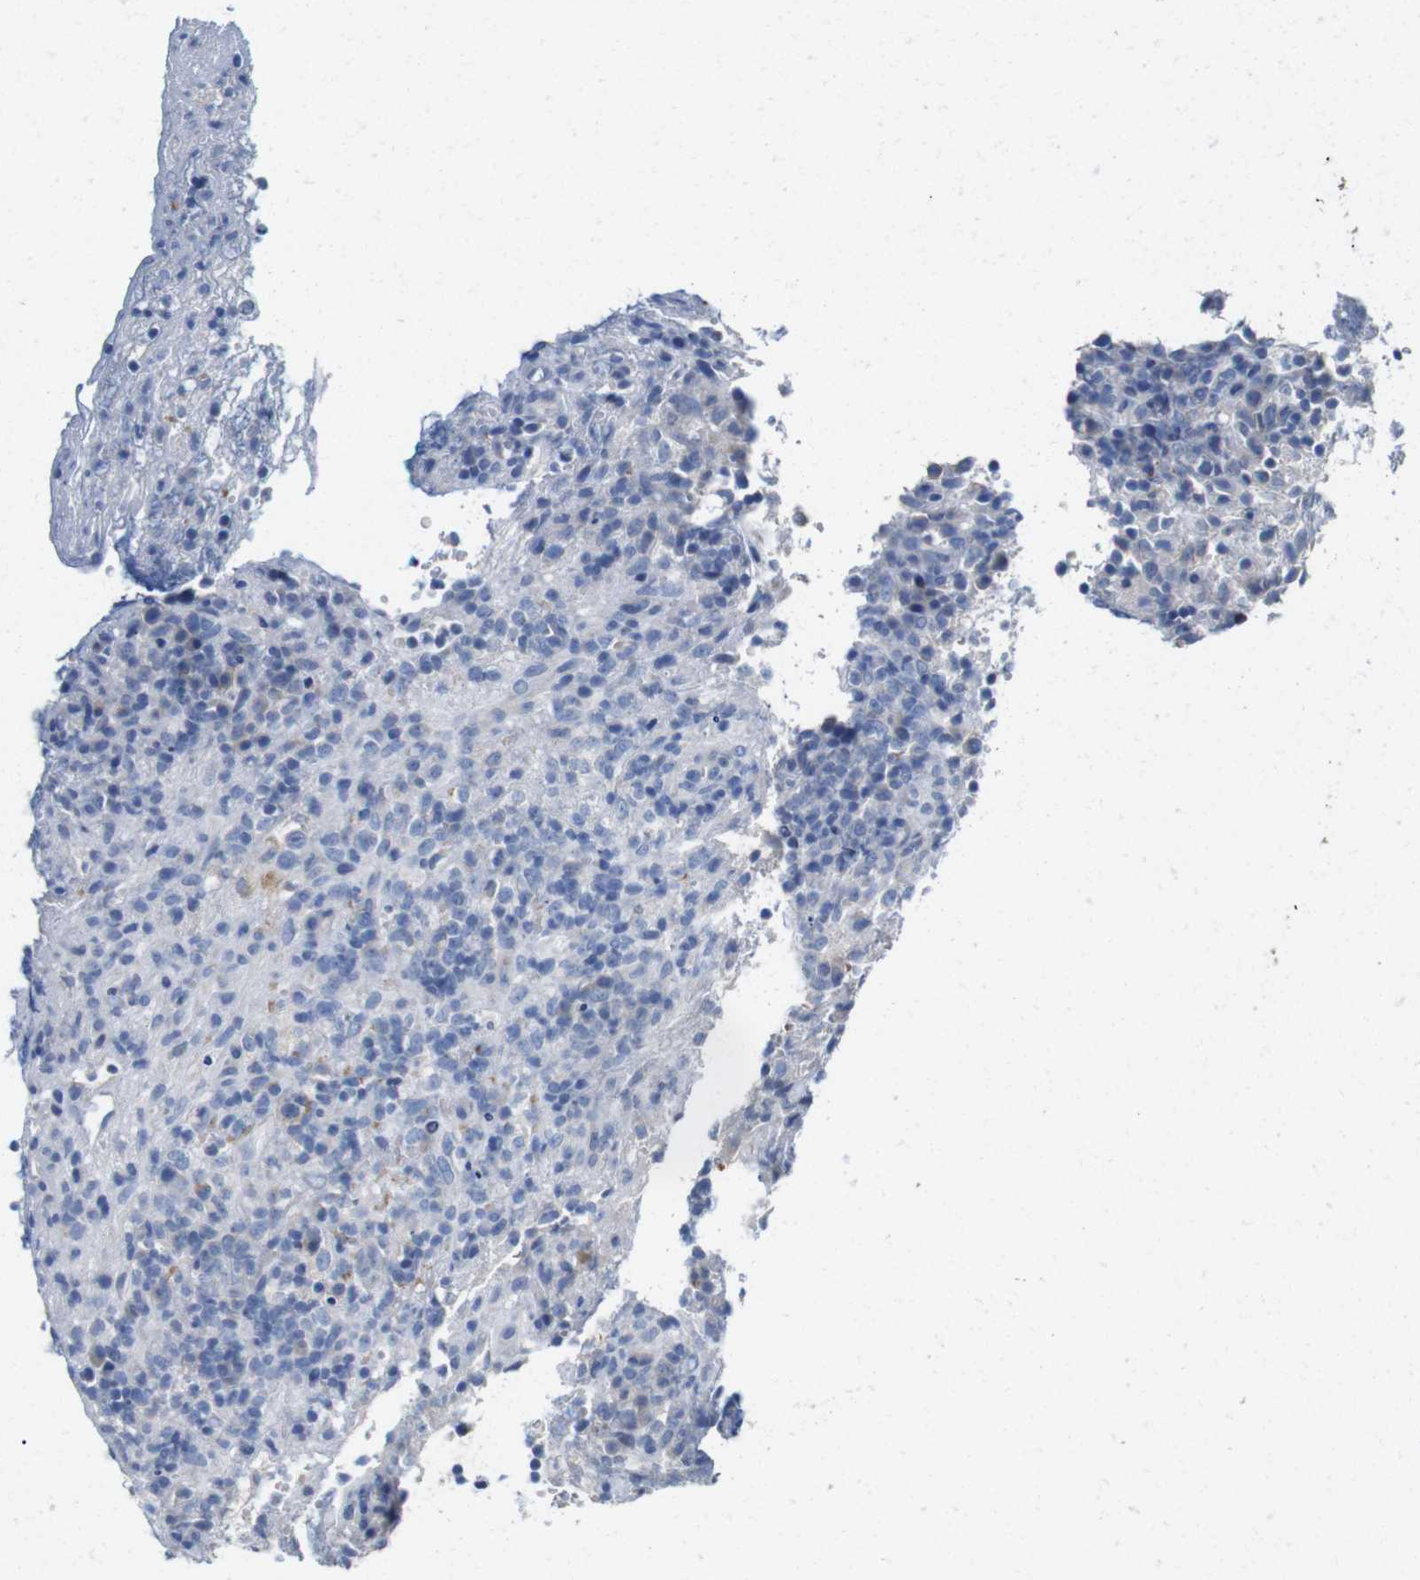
{"staining": {"intensity": "negative", "quantity": "none", "location": "none"}, "tissue": "lymphoma", "cell_type": "Tumor cells", "image_type": "cancer", "snomed": [{"axis": "morphology", "description": "Malignant lymphoma, non-Hodgkin's type, High grade"}, {"axis": "topography", "description": "Lymph node"}], "caption": "Photomicrograph shows no significant protein staining in tumor cells of high-grade malignant lymphoma, non-Hodgkin's type. The staining was performed using DAB (3,3'-diaminobenzidine) to visualize the protein expression in brown, while the nuclei were stained in blue with hematoxylin (Magnification: 20x).", "gene": "IGSF8", "patient": {"sex": "female", "age": 76}}